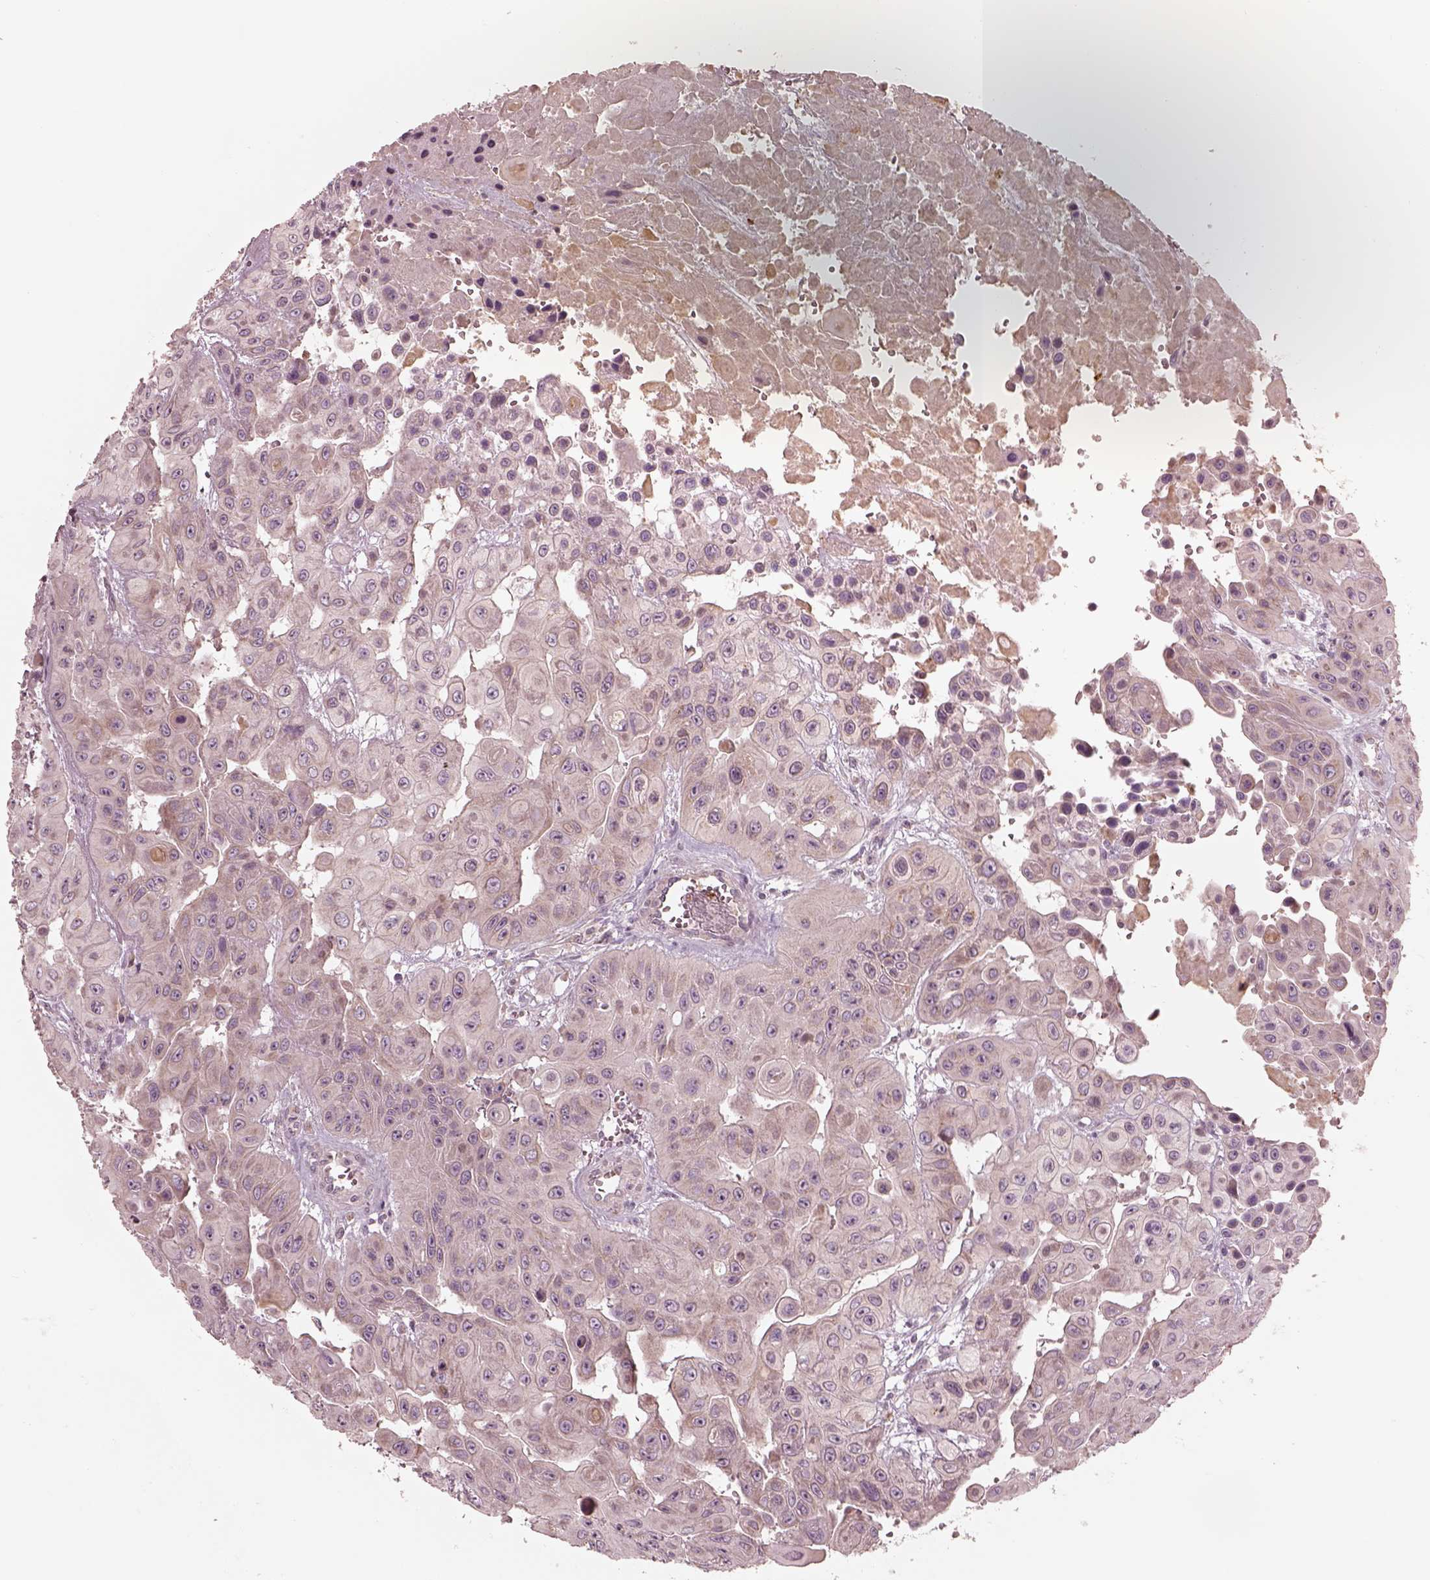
{"staining": {"intensity": "negative", "quantity": "none", "location": "none"}, "tissue": "head and neck cancer", "cell_type": "Tumor cells", "image_type": "cancer", "snomed": [{"axis": "morphology", "description": "Adenocarcinoma, NOS"}, {"axis": "topography", "description": "Head-Neck"}], "caption": "Adenocarcinoma (head and neck) stained for a protein using immunohistochemistry (IHC) displays no expression tumor cells.", "gene": "ABCA7", "patient": {"sex": "male", "age": 73}}